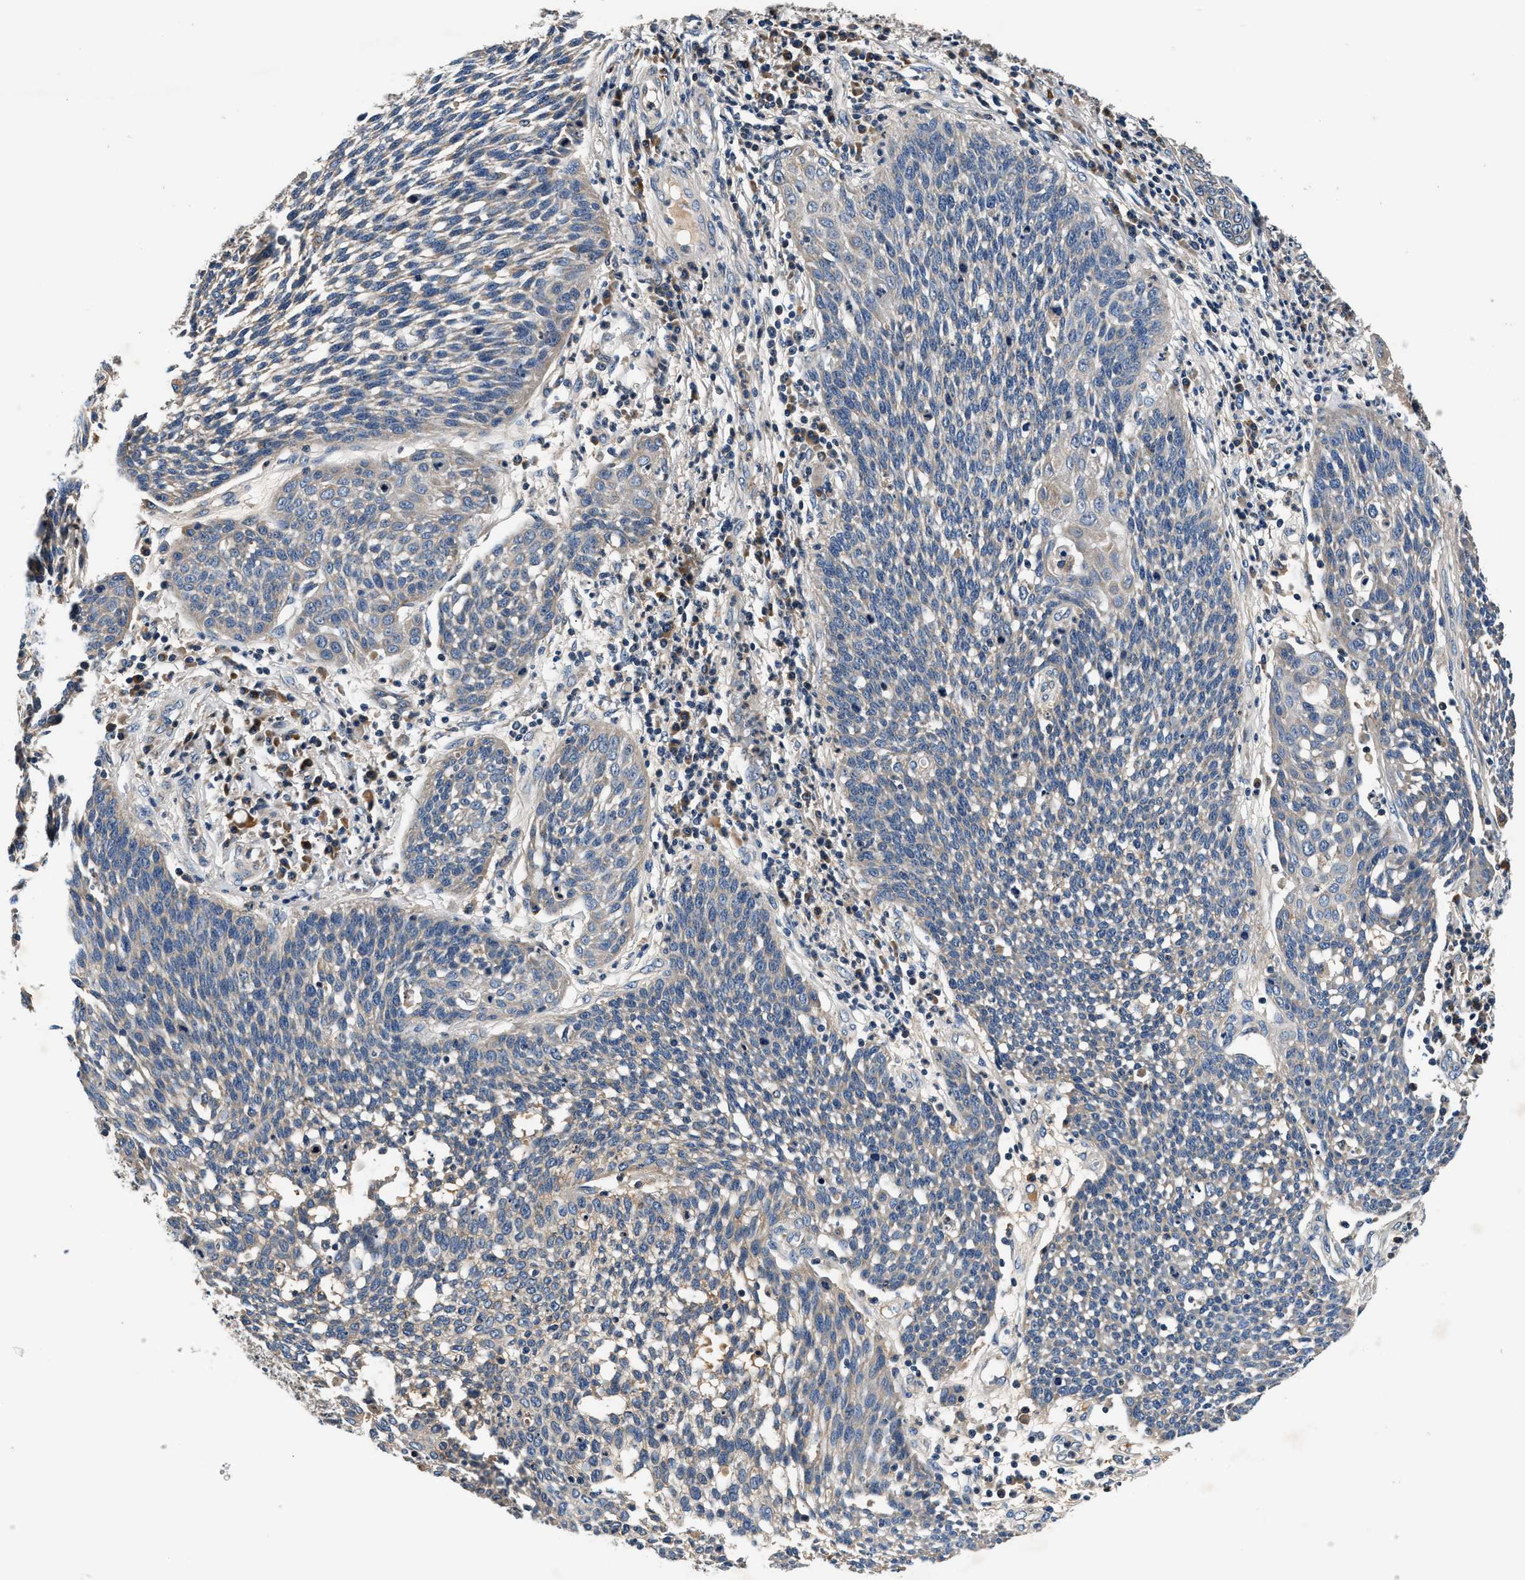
{"staining": {"intensity": "weak", "quantity": "25%-75%", "location": "cytoplasmic/membranous"}, "tissue": "cervical cancer", "cell_type": "Tumor cells", "image_type": "cancer", "snomed": [{"axis": "morphology", "description": "Squamous cell carcinoma, NOS"}, {"axis": "topography", "description": "Cervix"}], "caption": "Tumor cells show low levels of weak cytoplasmic/membranous staining in approximately 25%-75% of cells in cervical squamous cell carcinoma.", "gene": "IMMT", "patient": {"sex": "female", "age": 34}}